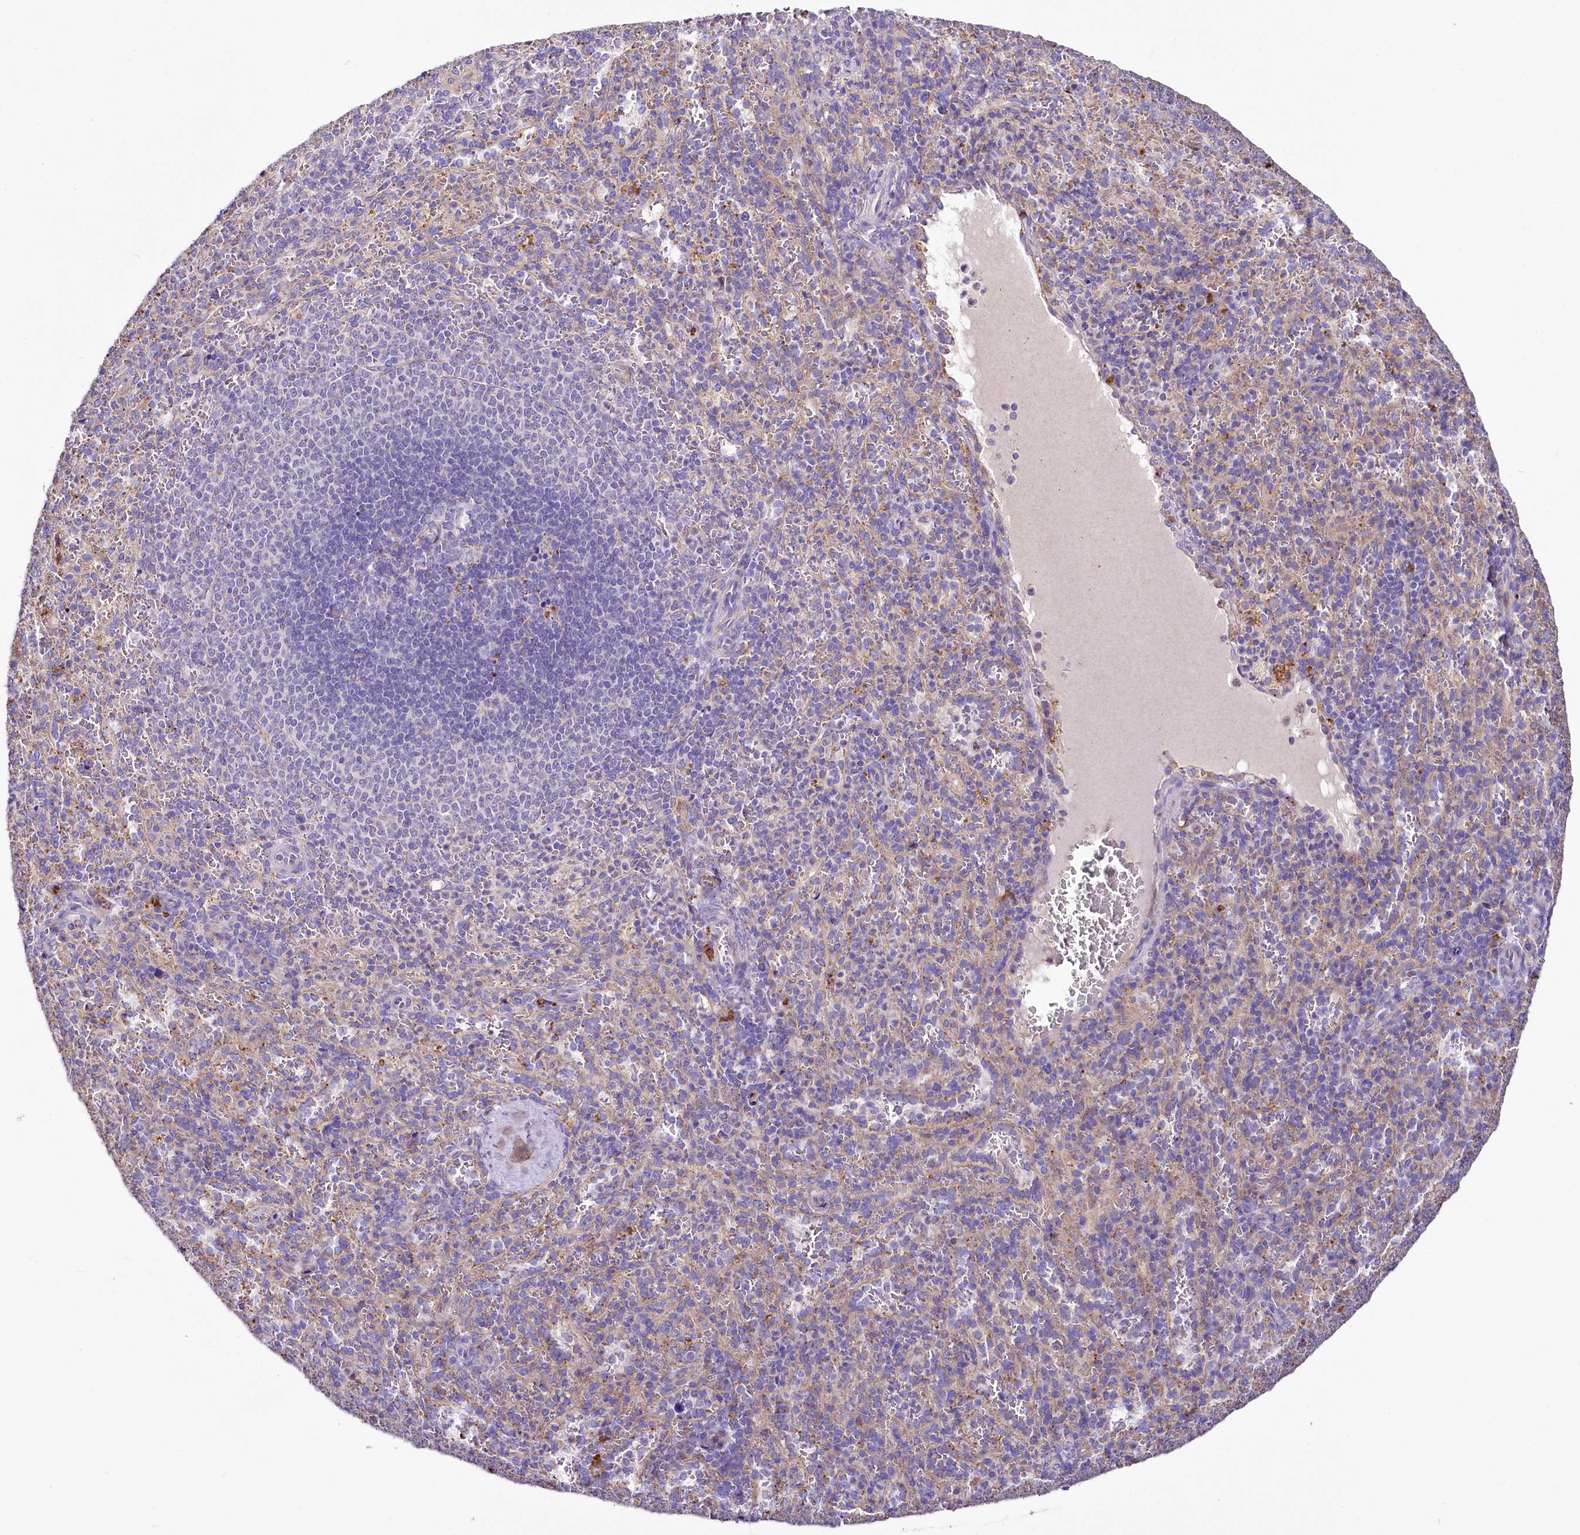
{"staining": {"intensity": "negative", "quantity": "none", "location": "none"}, "tissue": "spleen", "cell_type": "Cells in red pulp", "image_type": "normal", "snomed": [{"axis": "morphology", "description": "Normal tissue, NOS"}, {"axis": "topography", "description": "Spleen"}], "caption": "Histopathology image shows no significant protein staining in cells in red pulp of benign spleen. (DAB (3,3'-diaminobenzidine) immunohistochemistry (IHC) visualized using brightfield microscopy, high magnification).", "gene": "SACM1L", "patient": {"sex": "female", "age": 21}}